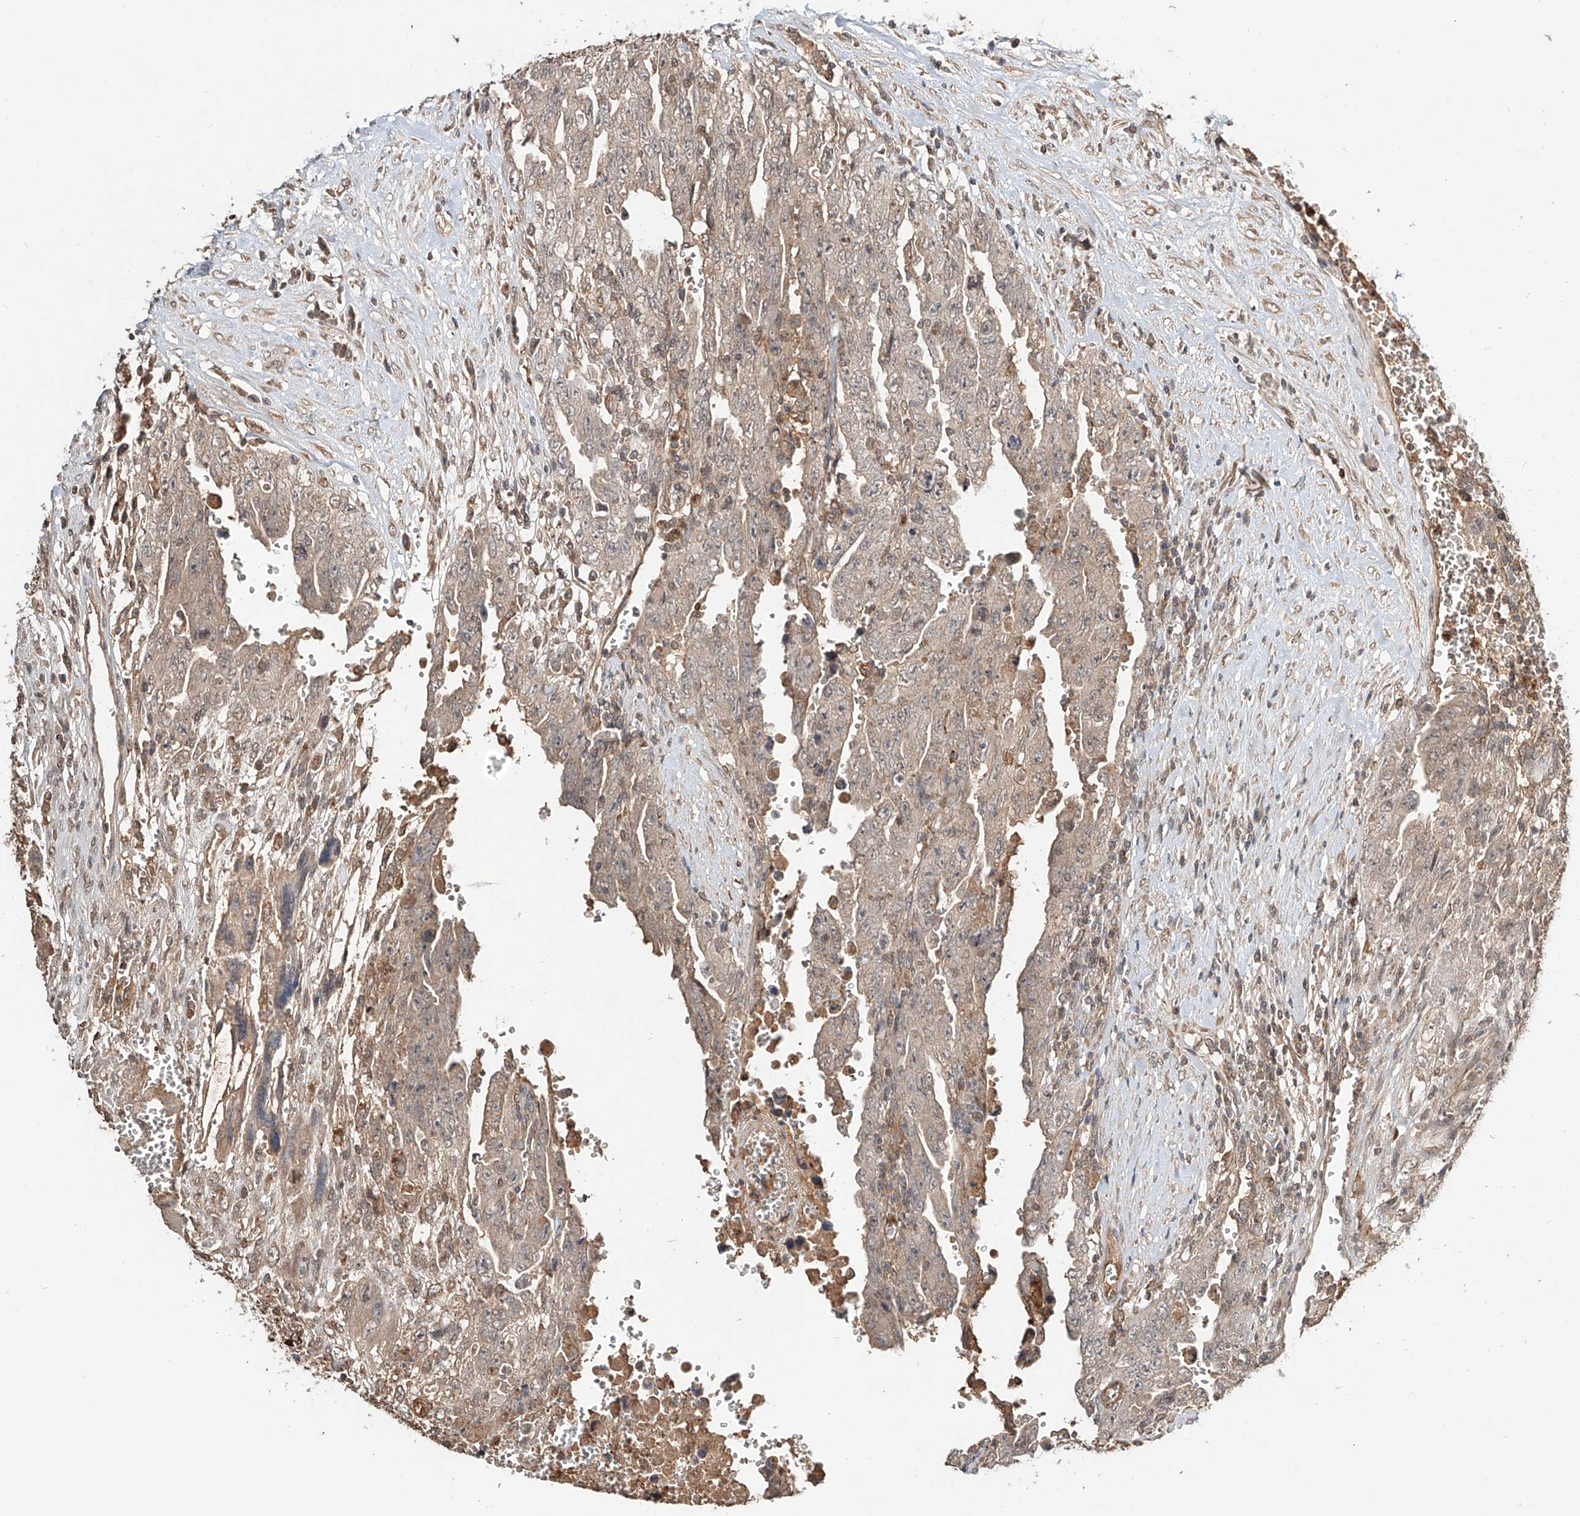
{"staining": {"intensity": "weak", "quantity": ">75%", "location": "cytoplasmic/membranous"}, "tissue": "testis cancer", "cell_type": "Tumor cells", "image_type": "cancer", "snomed": [{"axis": "morphology", "description": "Carcinoma, Embryonal, NOS"}, {"axis": "topography", "description": "Testis"}], "caption": "Weak cytoplasmic/membranous positivity is present in approximately >75% of tumor cells in testis cancer.", "gene": "ERO1A", "patient": {"sex": "male", "age": 28}}